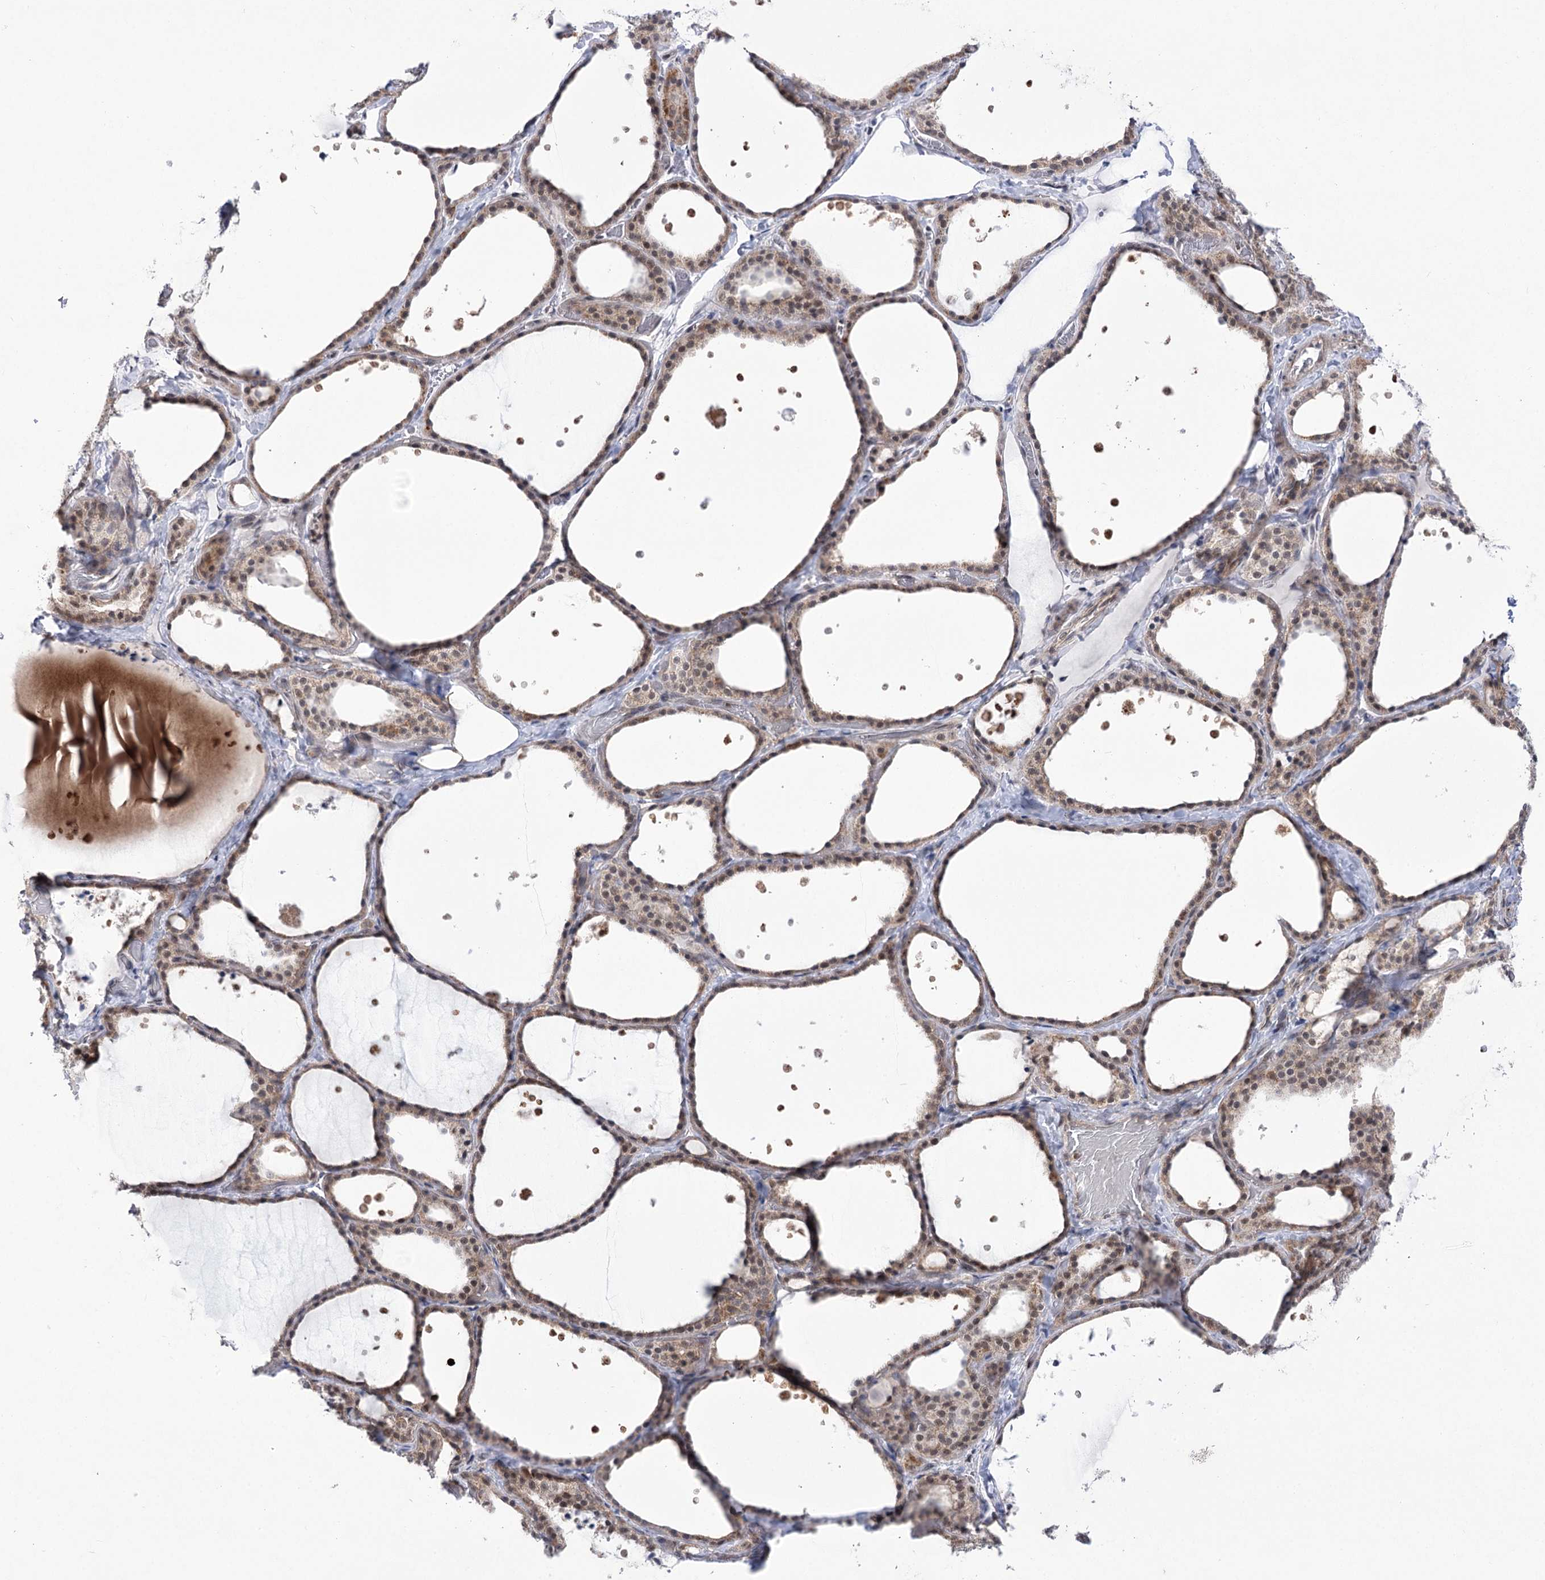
{"staining": {"intensity": "moderate", "quantity": ">75%", "location": "cytoplasmic/membranous,nuclear"}, "tissue": "thyroid gland", "cell_type": "Glandular cells", "image_type": "normal", "snomed": [{"axis": "morphology", "description": "Normal tissue, NOS"}, {"axis": "topography", "description": "Thyroid gland"}], "caption": "A high-resolution photomicrograph shows immunohistochemistry staining of benign thyroid gland, which shows moderate cytoplasmic/membranous,nuclear staining in about >75% of glandular cells.", "gene": "ZMAT2", "patient": {"sex": "female", "age": 44}}